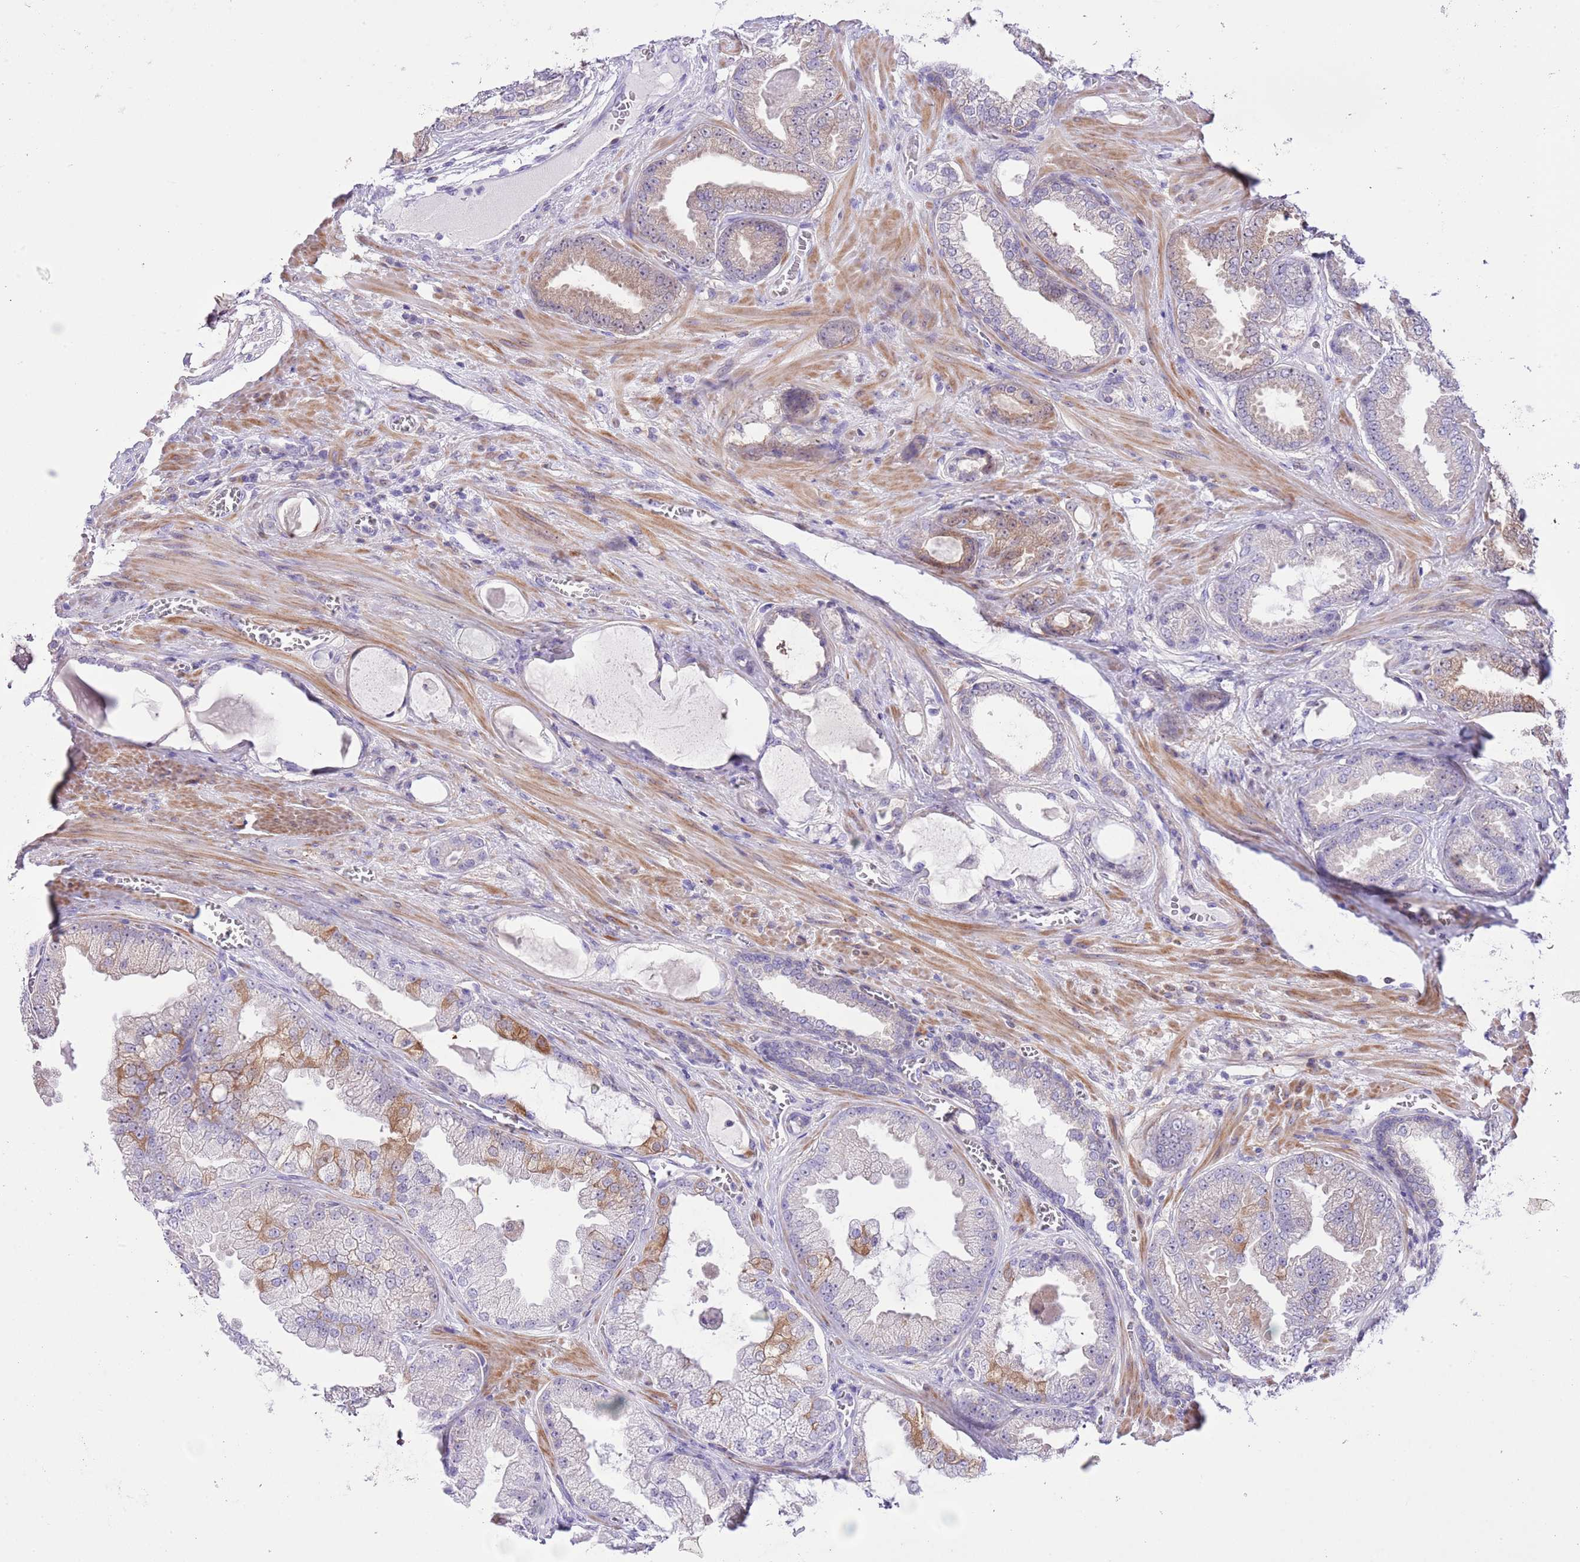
{"staining": {"intensity": "moderate", "quantity": "<25%", "location": "cytoplasmic/membranous"}, "tissue": "prostate cancer", "cell_type": "Tumor cells", "image_type": "cancer", "snomed": [{"axis": "morphology", "description": "Adenocarcinoma, Low grade"}, {"axis": "topography", "description": "Prostate"}], "caption": "Protein positivity by immunohistochemistry (IHC) displays moderate cytoplasmic/membranous staining in about <25% of tumor cells in prostate cancer.", "gene": "PRR32", "patient": {"sex": "male", "age": 57}}